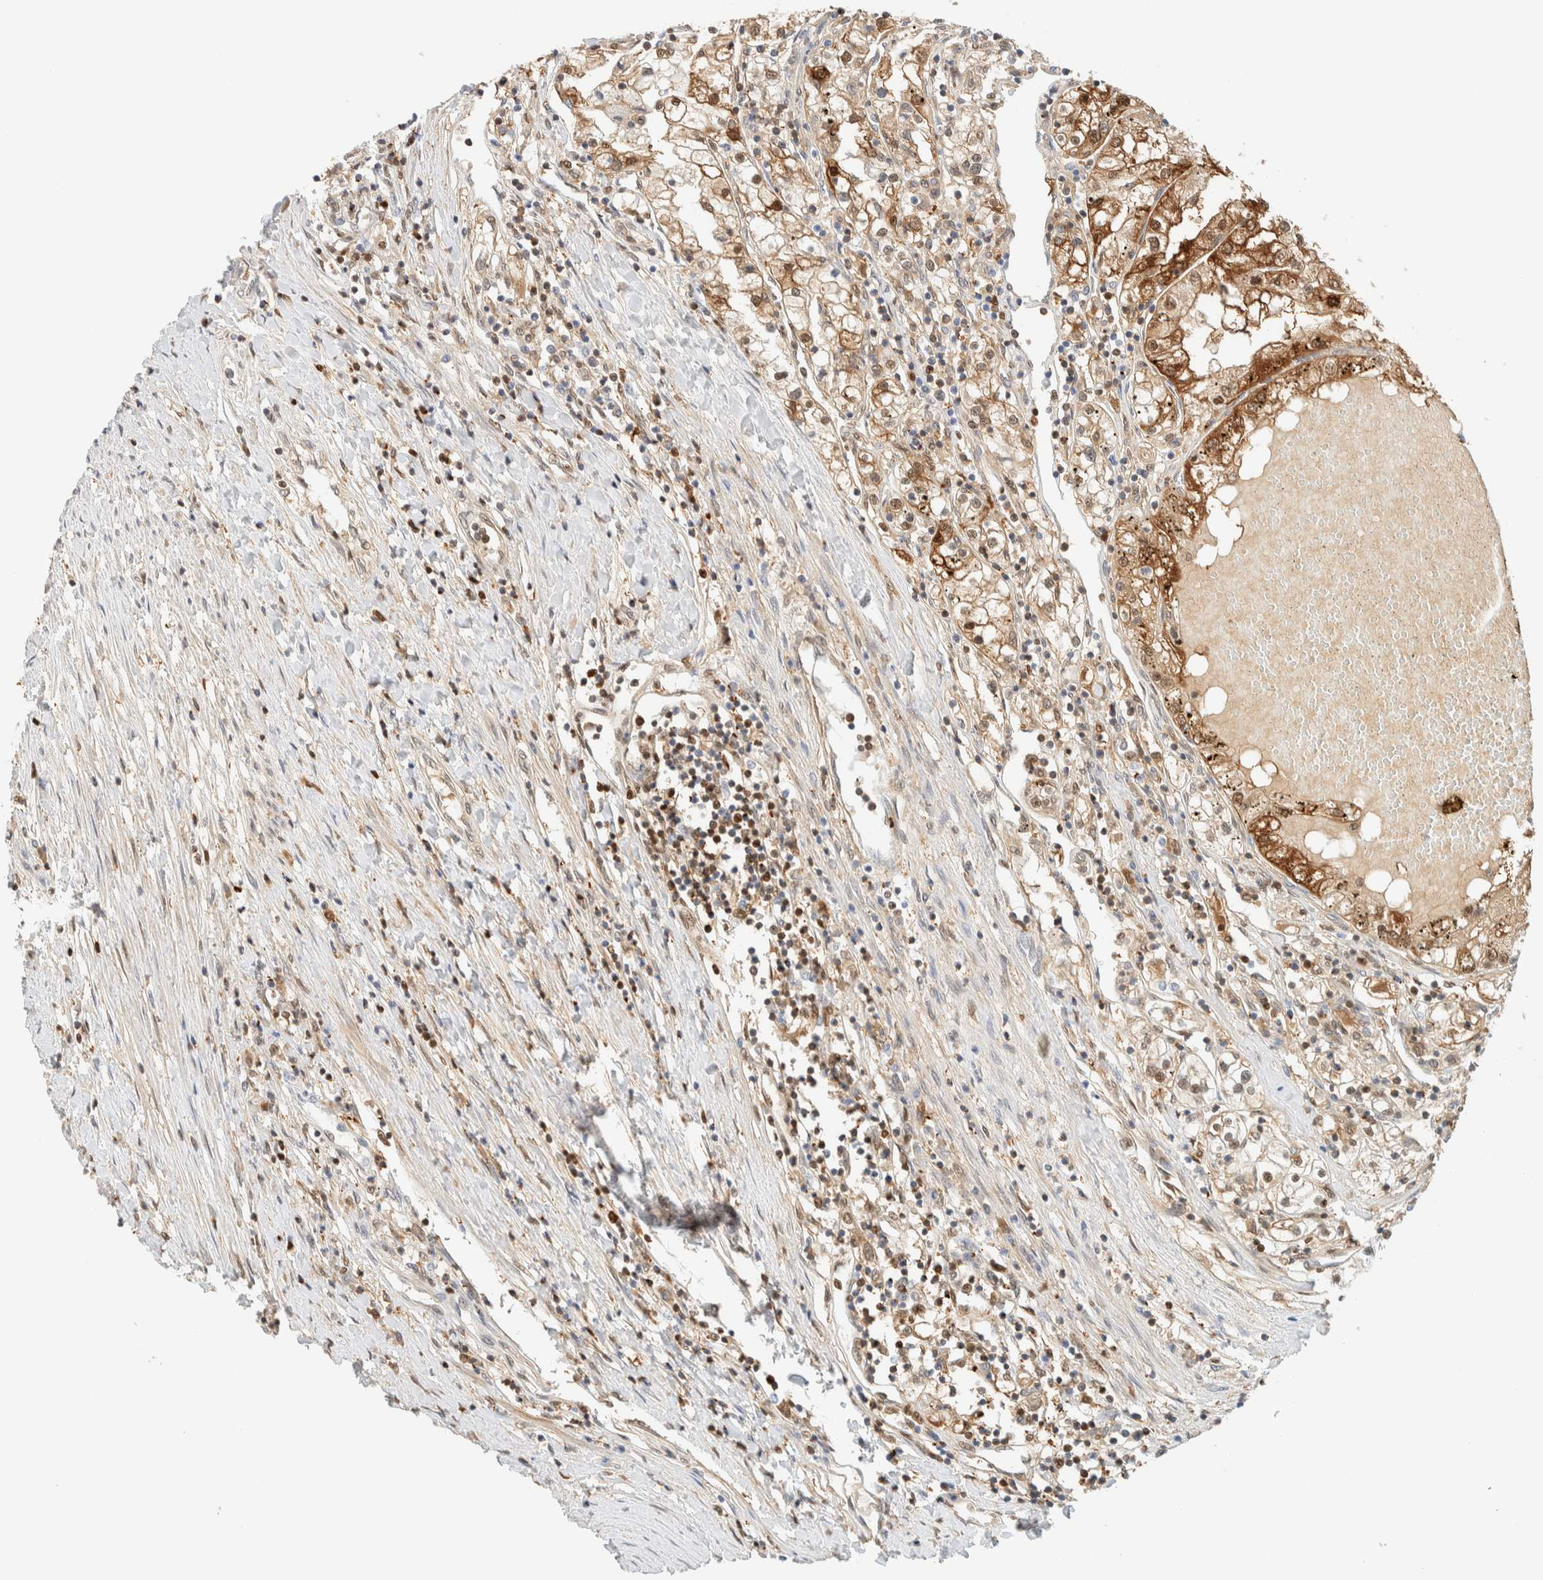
{"staining": {"intensity": "moderate", "quantity": ">75%", "location": "cytoplasmic/membranous,nuclear"}, "tissue": "renal cancer", "cell_type": "Tumor cells", "image_type": "cancer", "snomed": [{"axis": "morphology", "description": "Adenocarcinoma, NOS"}, {"axis": "topography", "description": "Kidney"}], "caption": "Immunohistochemistry micrograph of renal adenocarcinoma stained for a protein (brown), which displays medium levels of moderate cytoplasmic/membranous and nuclear positivity in about >75% of tumor cells.", "gene": "ZBTB37", "patient": {"sex": "male", "age": 68}}